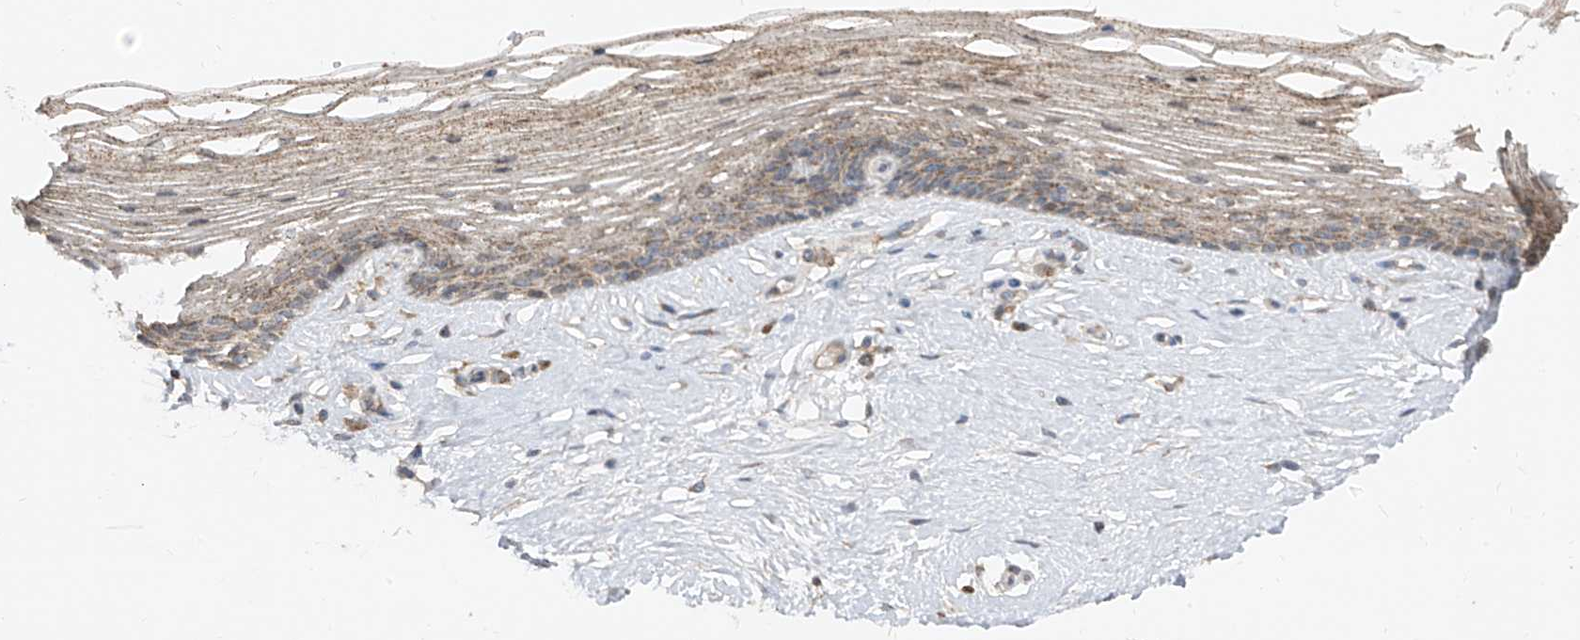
{"staining": {"intensity": "moderate", "quantity": ">75%", "location": "cytoplasmic/membranous"}, "tissue": "vagina", "cell_type": "Squamous epithelial cells", "image_type": "normal", "snomed": [{"axis": "morphology", "description": "Normal tissue, NOS"}, {"axis": "topography", "description": "Vagina"}], "caption": "High-magnification brightfield microscopy of normal vagina stained with DAB (brown) and counterstained with hematoxylin (blue). squamous epithelial cells exhibit moderate cytoplasmic/membranous positivity is identified in about>75% of cells. The protein is shown in brown color, while the nuclei are stained blue.", "gene": "ABCD3", "patient": {"sex": "female", "age": 46}}